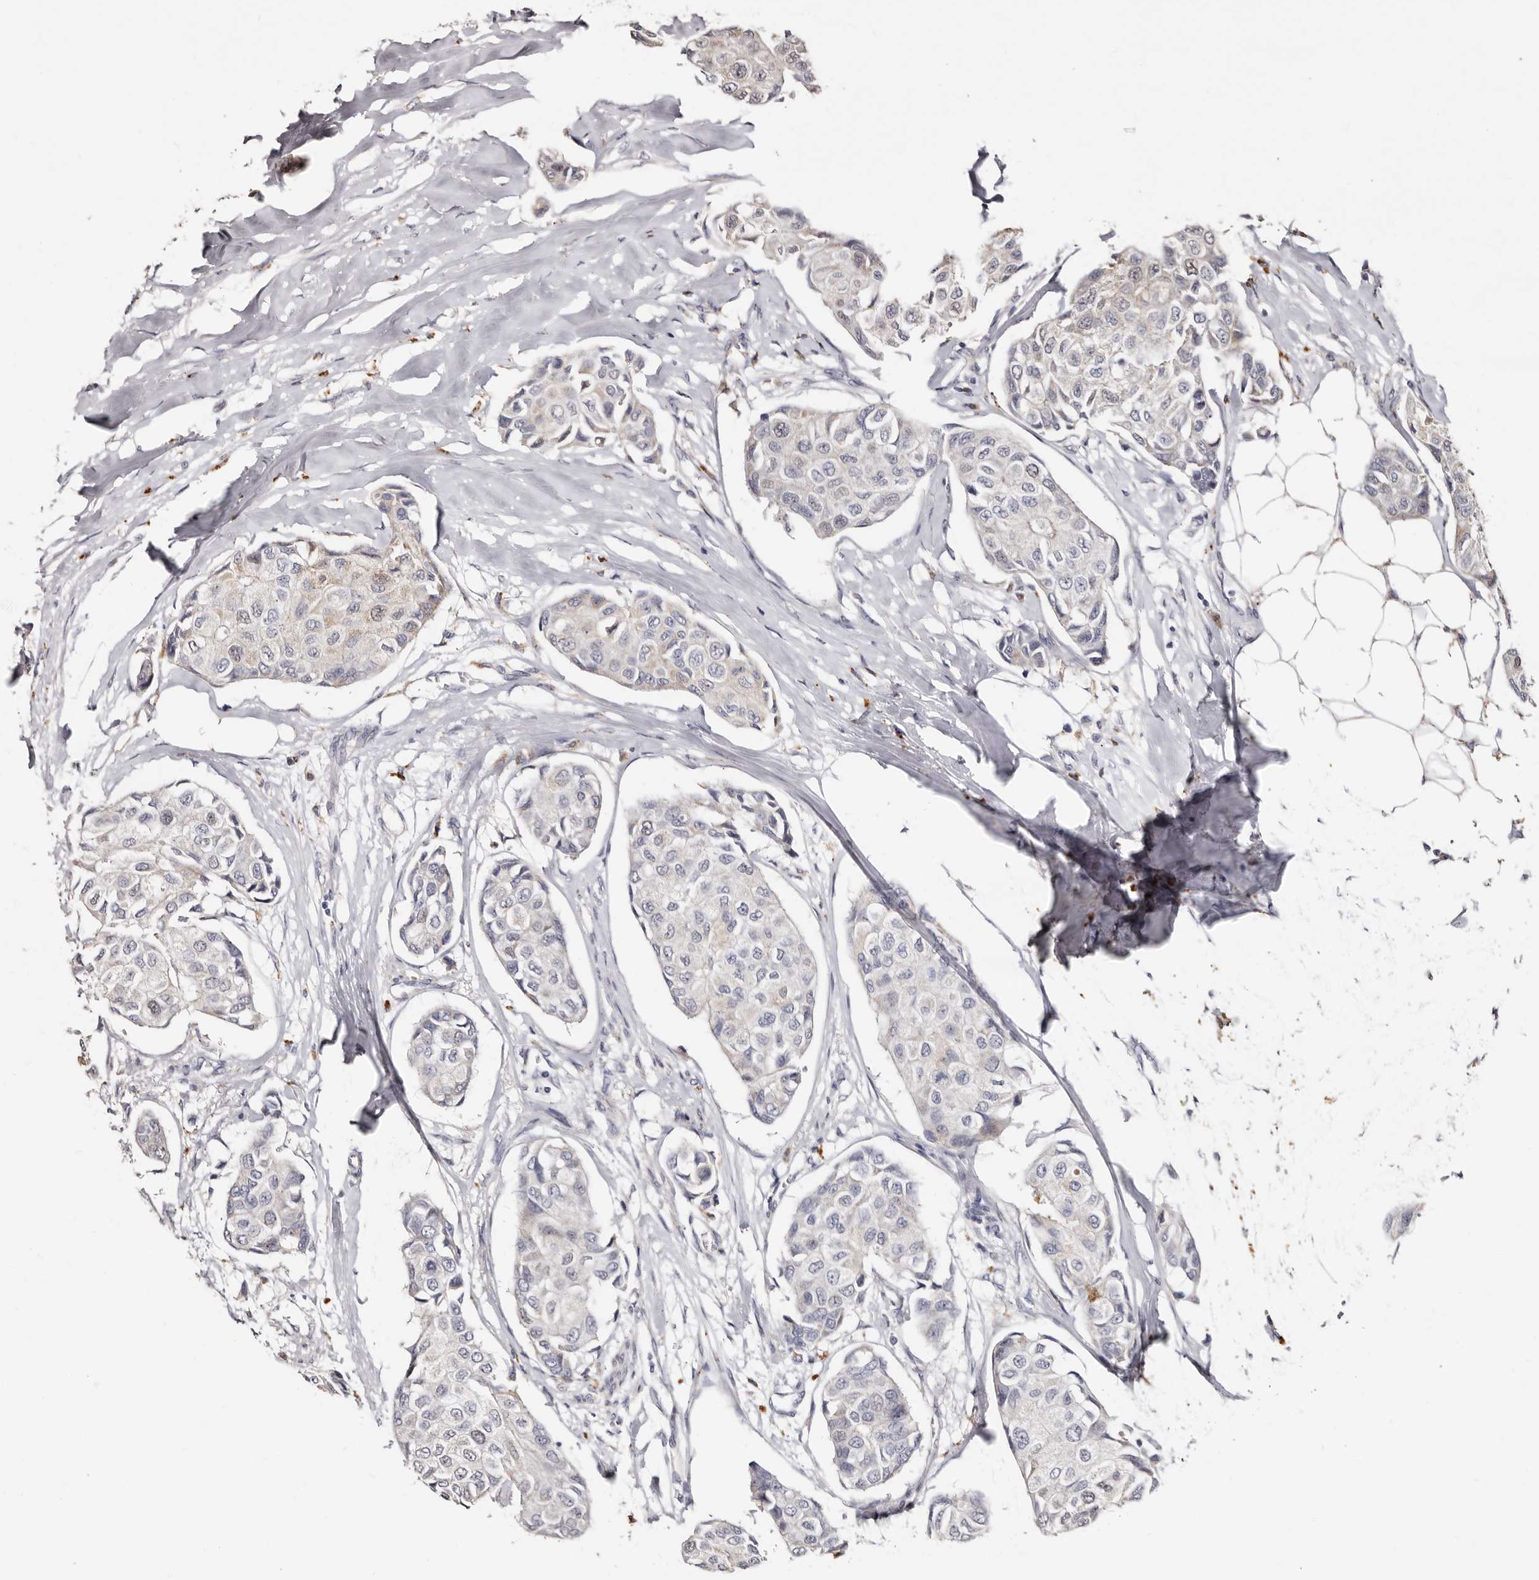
{"staining": {"intensity": "negative", "quantity": "none", "location": "none"}, "tissue": "breast cancer", "cell_type": "Tumor cells", "image_type": "cancer", "snomed": [{"axis": "morphology", "description": "Duct carcinoma"}, {"axis": "topography", "description": "Breast"}], "caption": "This is a histopathology image of IHC staining of breast cancer (invasive ductal carcinoma), which shows no expression in tumor cells.", "gene": "PTAFR", "patient": {"sex": "female", "age": 80}}